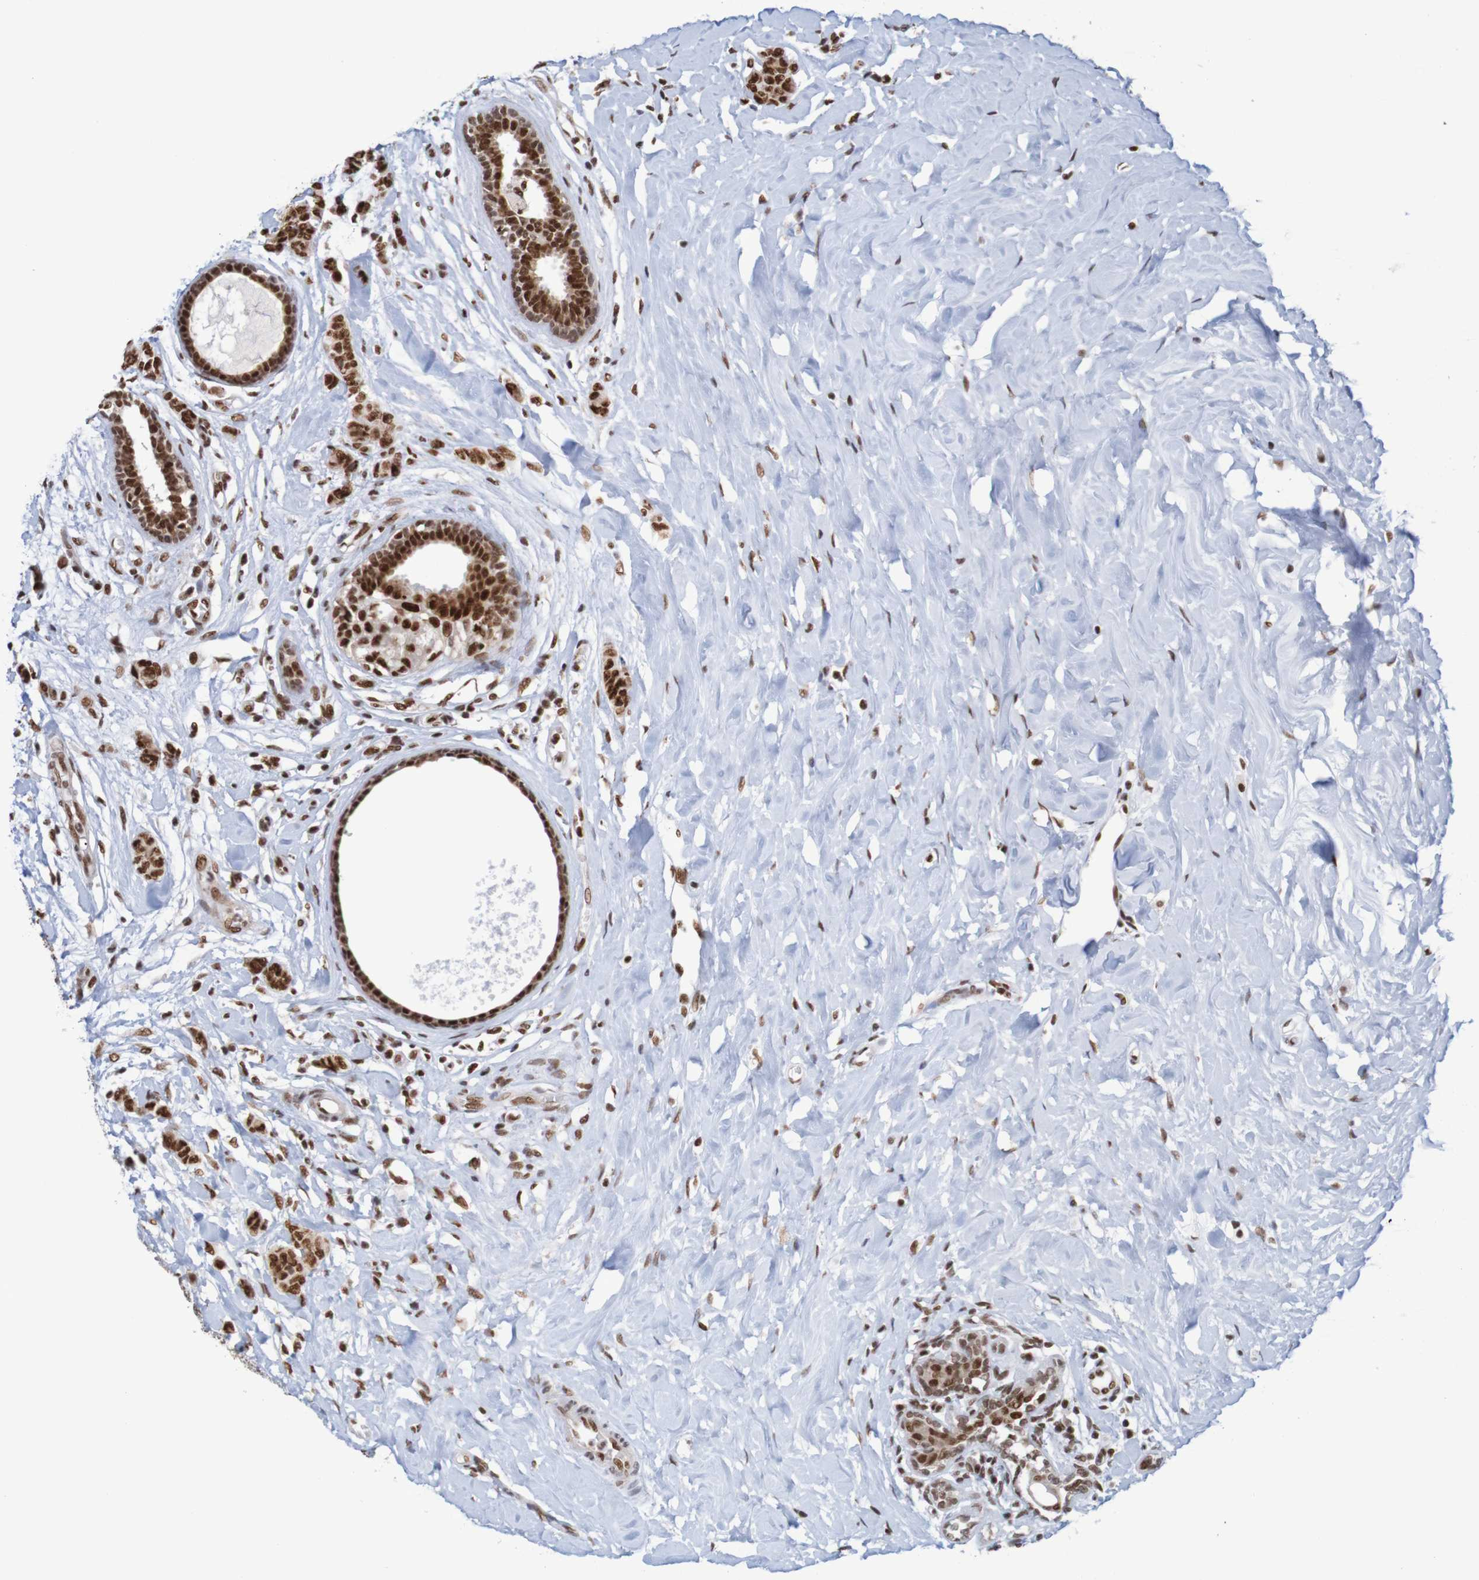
{"staining": {"intensity": "strong", "quantity": ">75%", "location": "nuclear"}, "tissue": "breast cancer", "cell_type": "Tumor cells", "image_type": "cancer", "snomed": [{"axis": "morphology", "description": "Normal tissue, NOS"}, {"axis": "morphology", "description": "Duct carcinoma"}, {"axis": "topography", "description": "Breast"}], "caption": "Breast cancer stained with IHC exhibits strong nuclear staining in about >75% of tumor cells.", "gene": "THRAP3", "patient": {"sex": "female", "age": 40}}